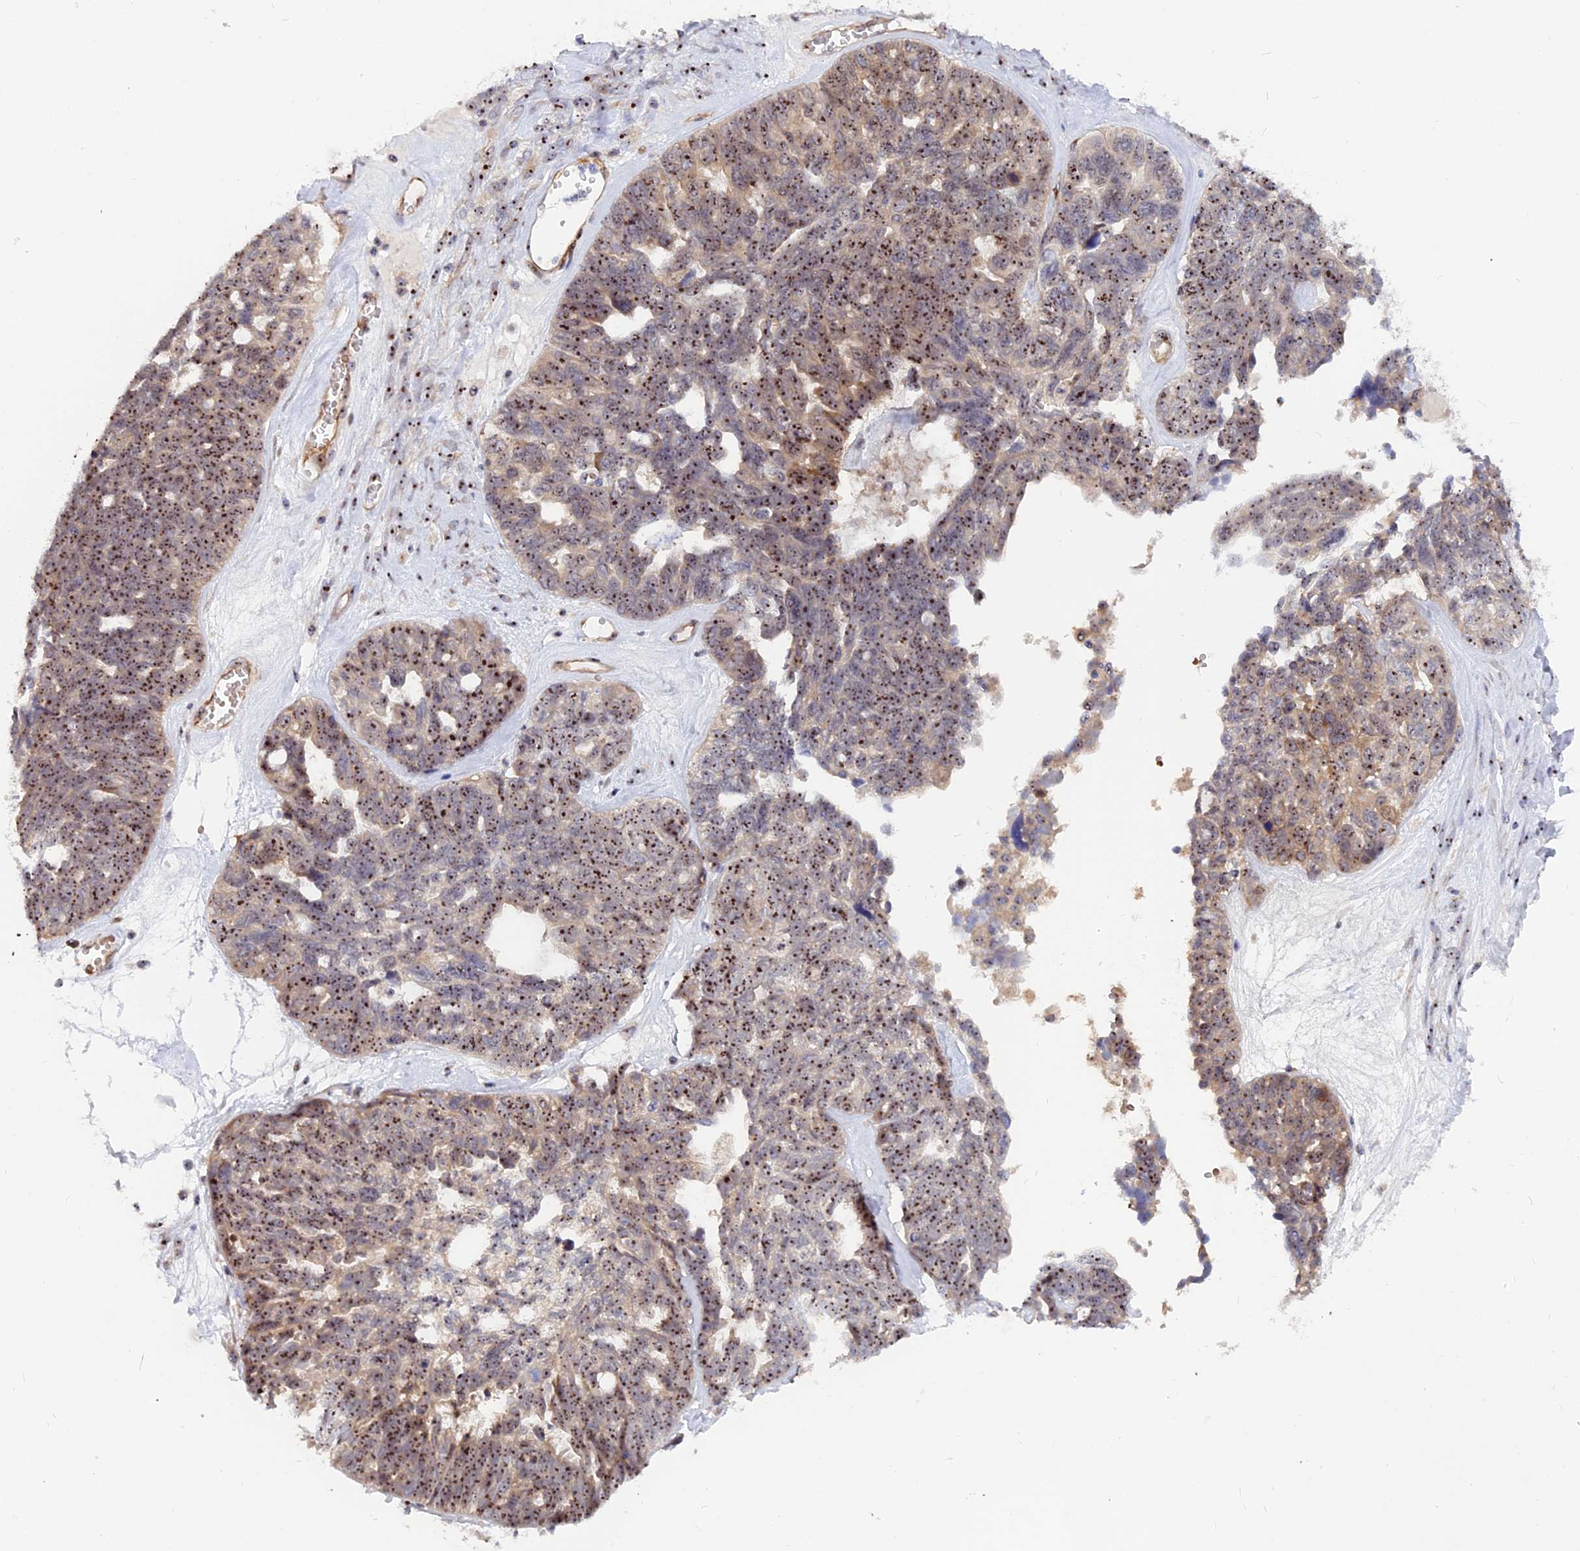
{"staining": {"intensity": "moderate", "quantity": ">75%", "location": "cytoplasmic/membranous,nuclear"}, "tissue": "ovarian cancer", "cell_type": "Tumor cells", "image_type": "cancer", "snomed": [{"axis": "morphology", "description": "Cystadenocarcinoma, serous, NOS"}, {"axis": "topography", "description": "Ovary"}], "caption": "Immunohistochemical staining of ovarian cancer (serous cystadenocarcinoma) reveals medium levels of moderate cytoplasmic/membranous and nuclear positivity in about >75% of tumor cells.", "gene": "DBNDD1", "patient": {"sex": "female", "age": 79}}